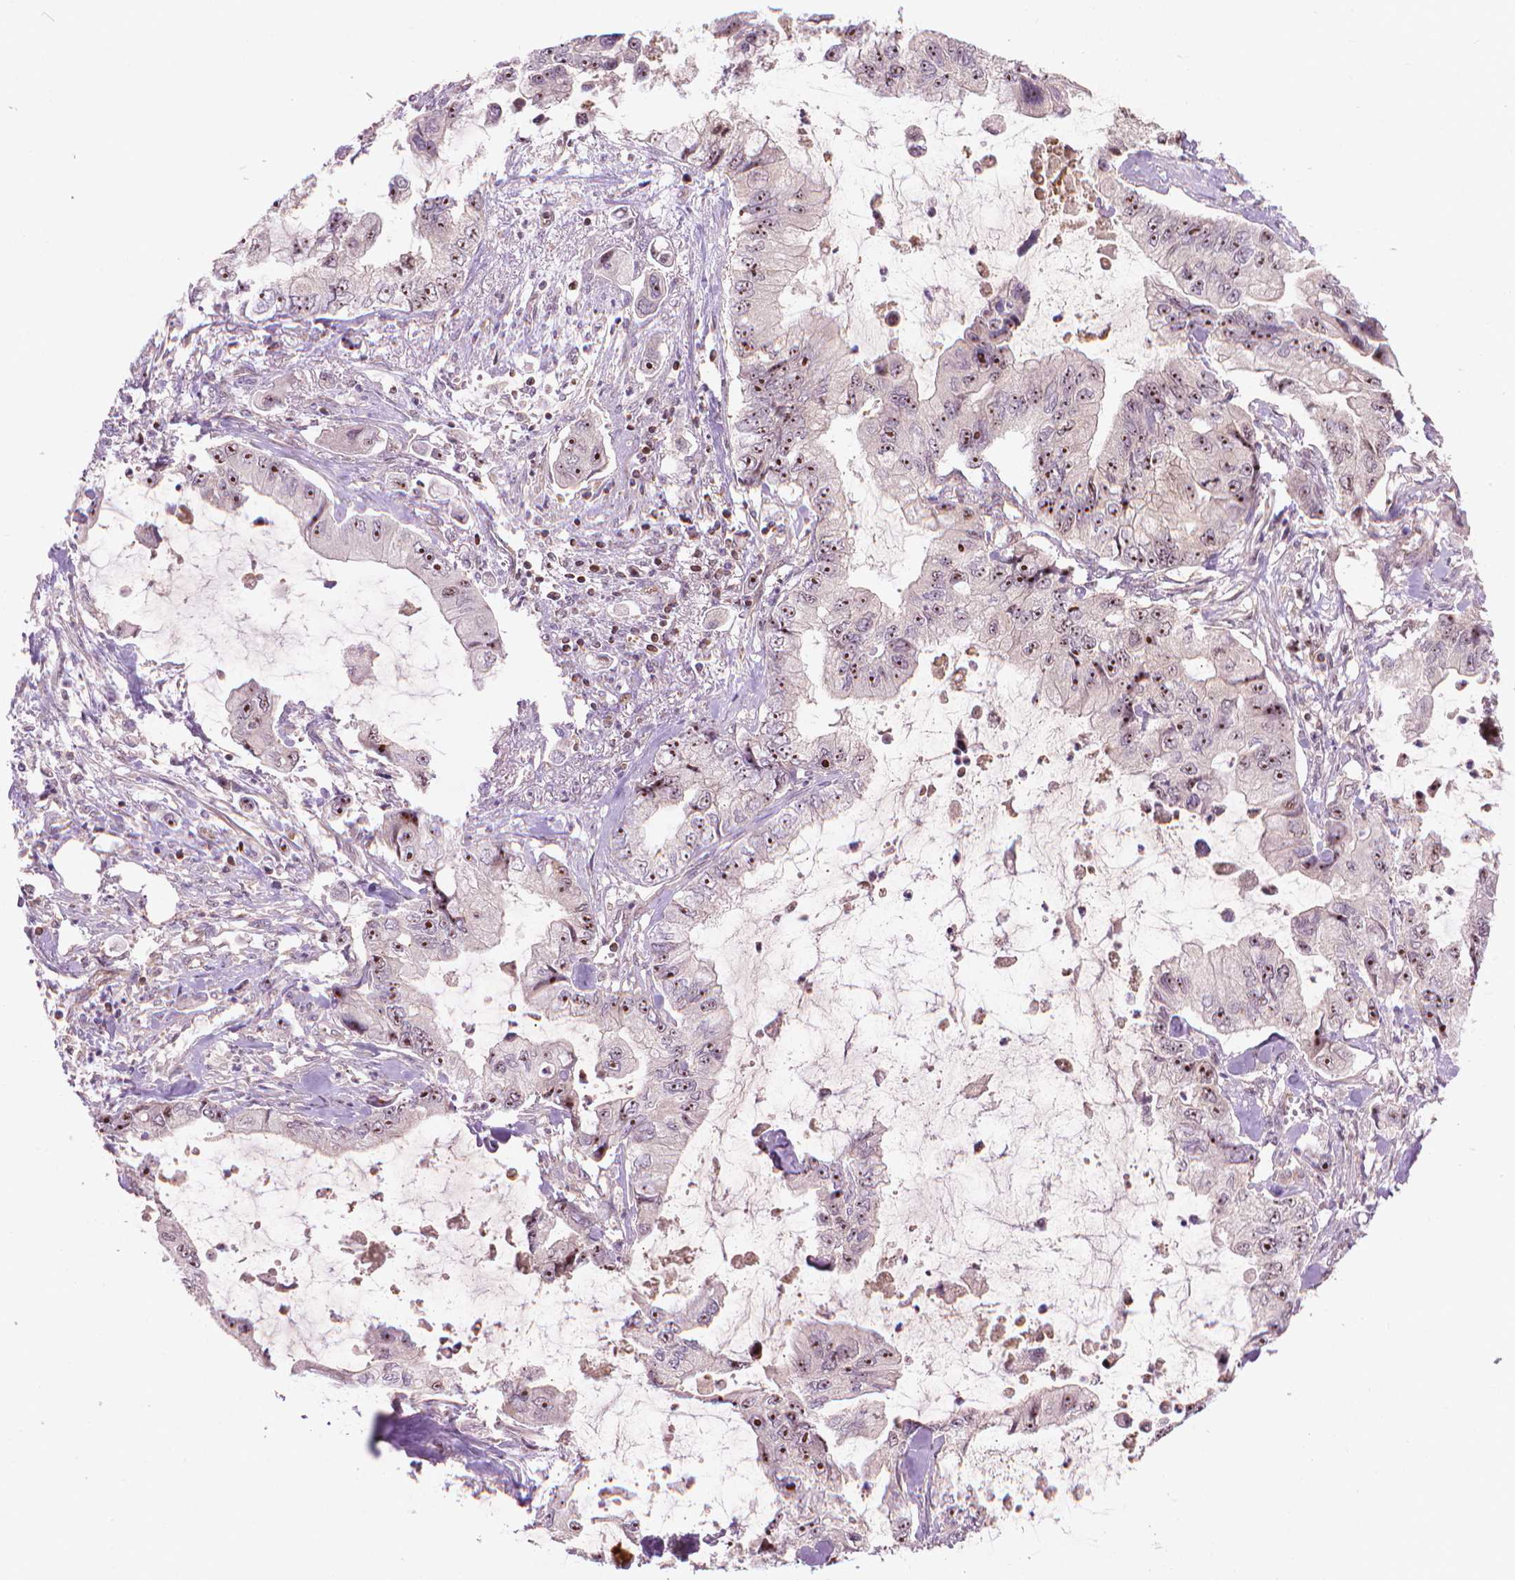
{"staining": {"intensity": "moderate", "quantity": ">75%", "location": "nuclear"}, "tissue": "stomach cancer", "cell_type": "Tumor cells", "image_type": "cancer", "snomed": [{"axis": "morphology", "description": "Adenocarcinoma, NOS"}, {"axis": "topography", "description": "Pancreas"}, {"axis": "topography", "description": "Stomach, upper"}, {"axis": "topography", "description": "Stomach"}], "caption": "A micrograph of human adenocarcinoma (stomach) stained for a protein reveals moderate nuclear brown staining in tumor cells.", "gene": "SMC2", "patient": {"sex": "male", "age": 77}}